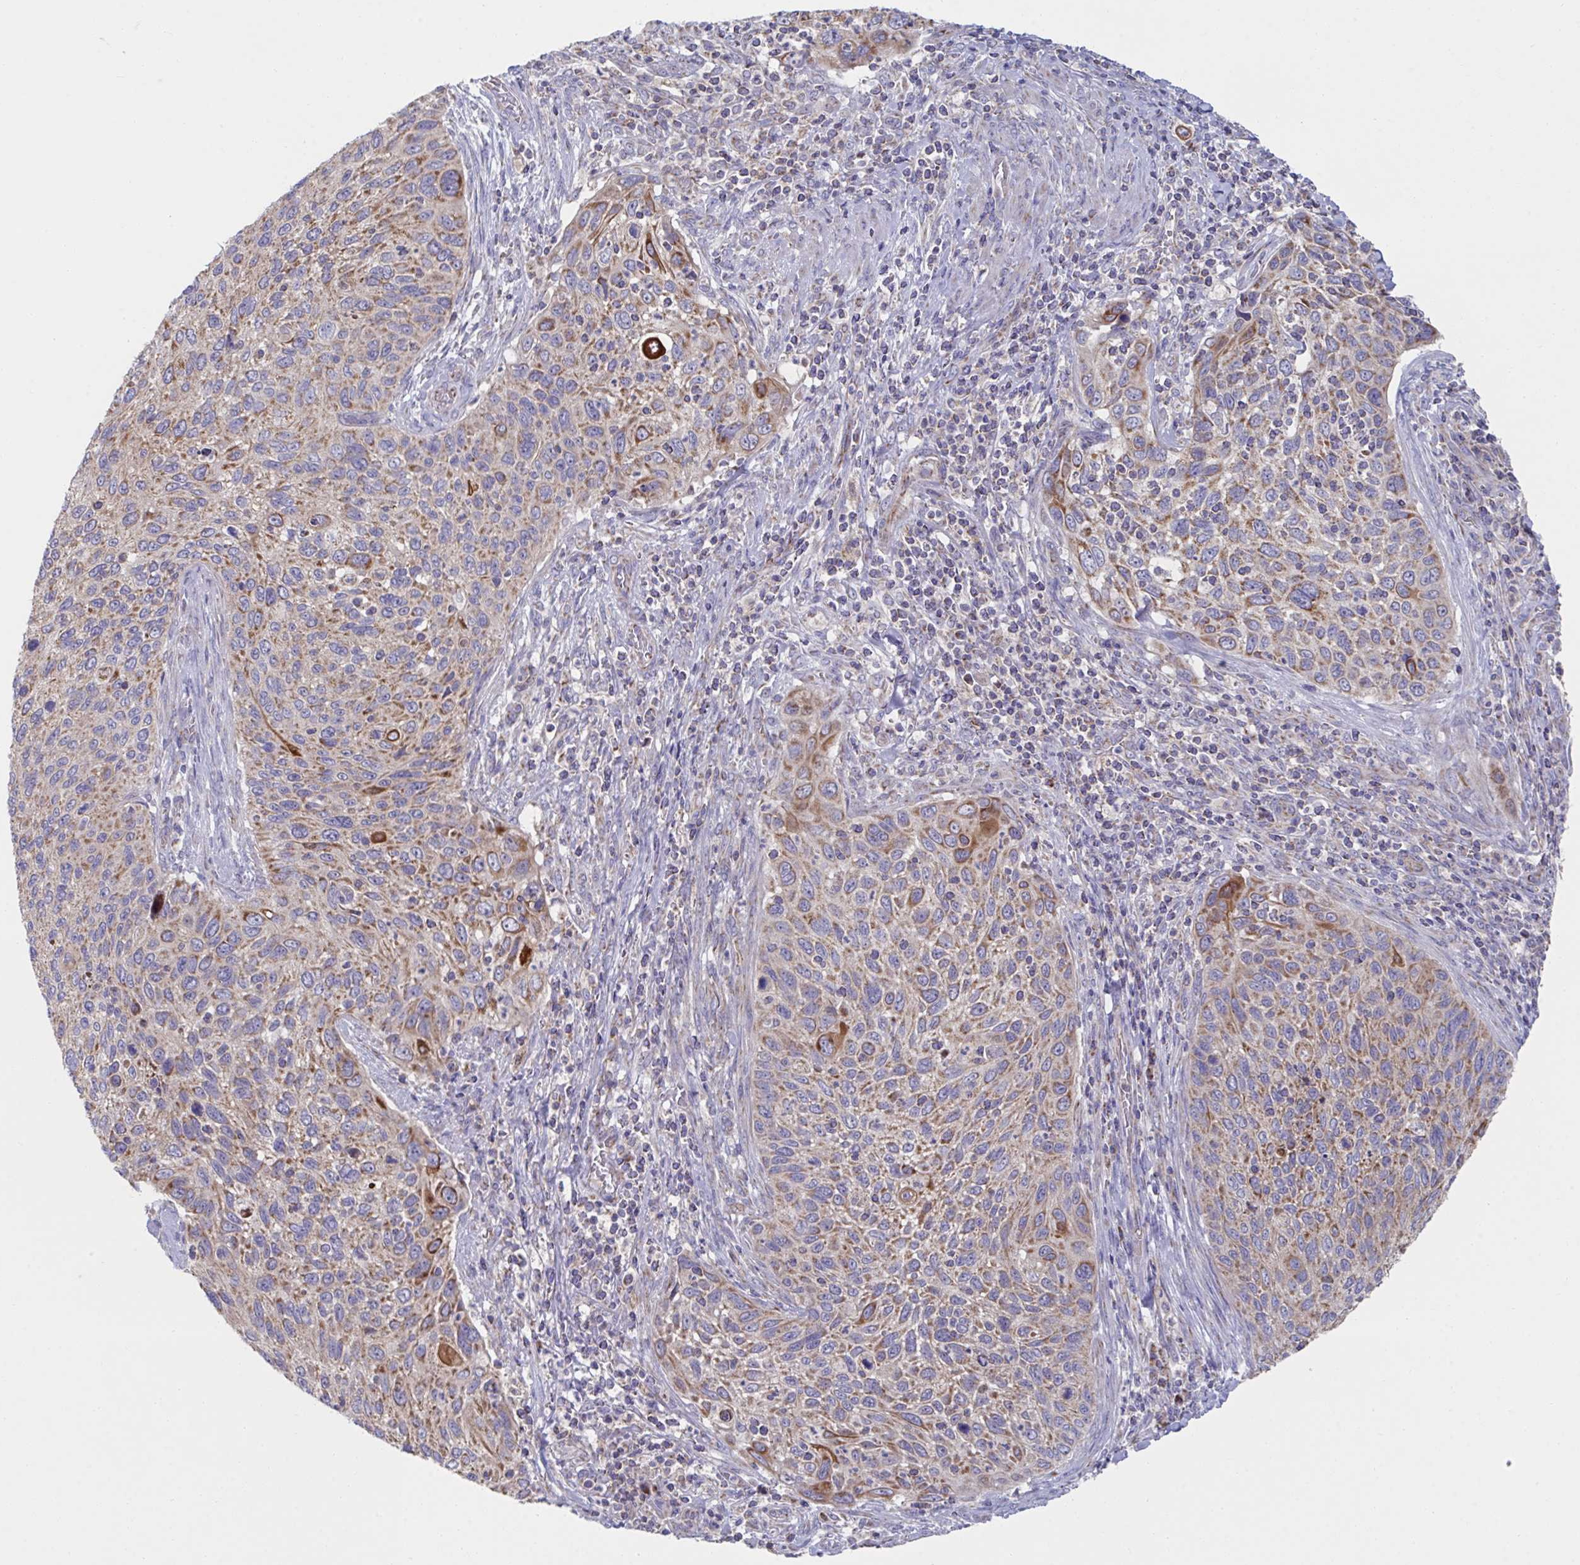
{"staining": {"intensity": "strong", "quantity": "25%-75%", "location": "cytoplasmic/membranous"}, "tissue": "cervical cancer", "cell_type": "Tumor cells", "image_type": "cancer", "snomed": [{"axis": "morphology", "description": "Squamous cell carcinoma, NOS"}, {"axis": "topography", "description": "Cervix"}], "caption": "Strong cytoplasmic/membranous protein positivity is seen in approximately 25%-75% of tumor cells in cervical squamous cell carcinoma.", "gene": "NDUFA7", "patient": {"sex": "female", "age": 70}}